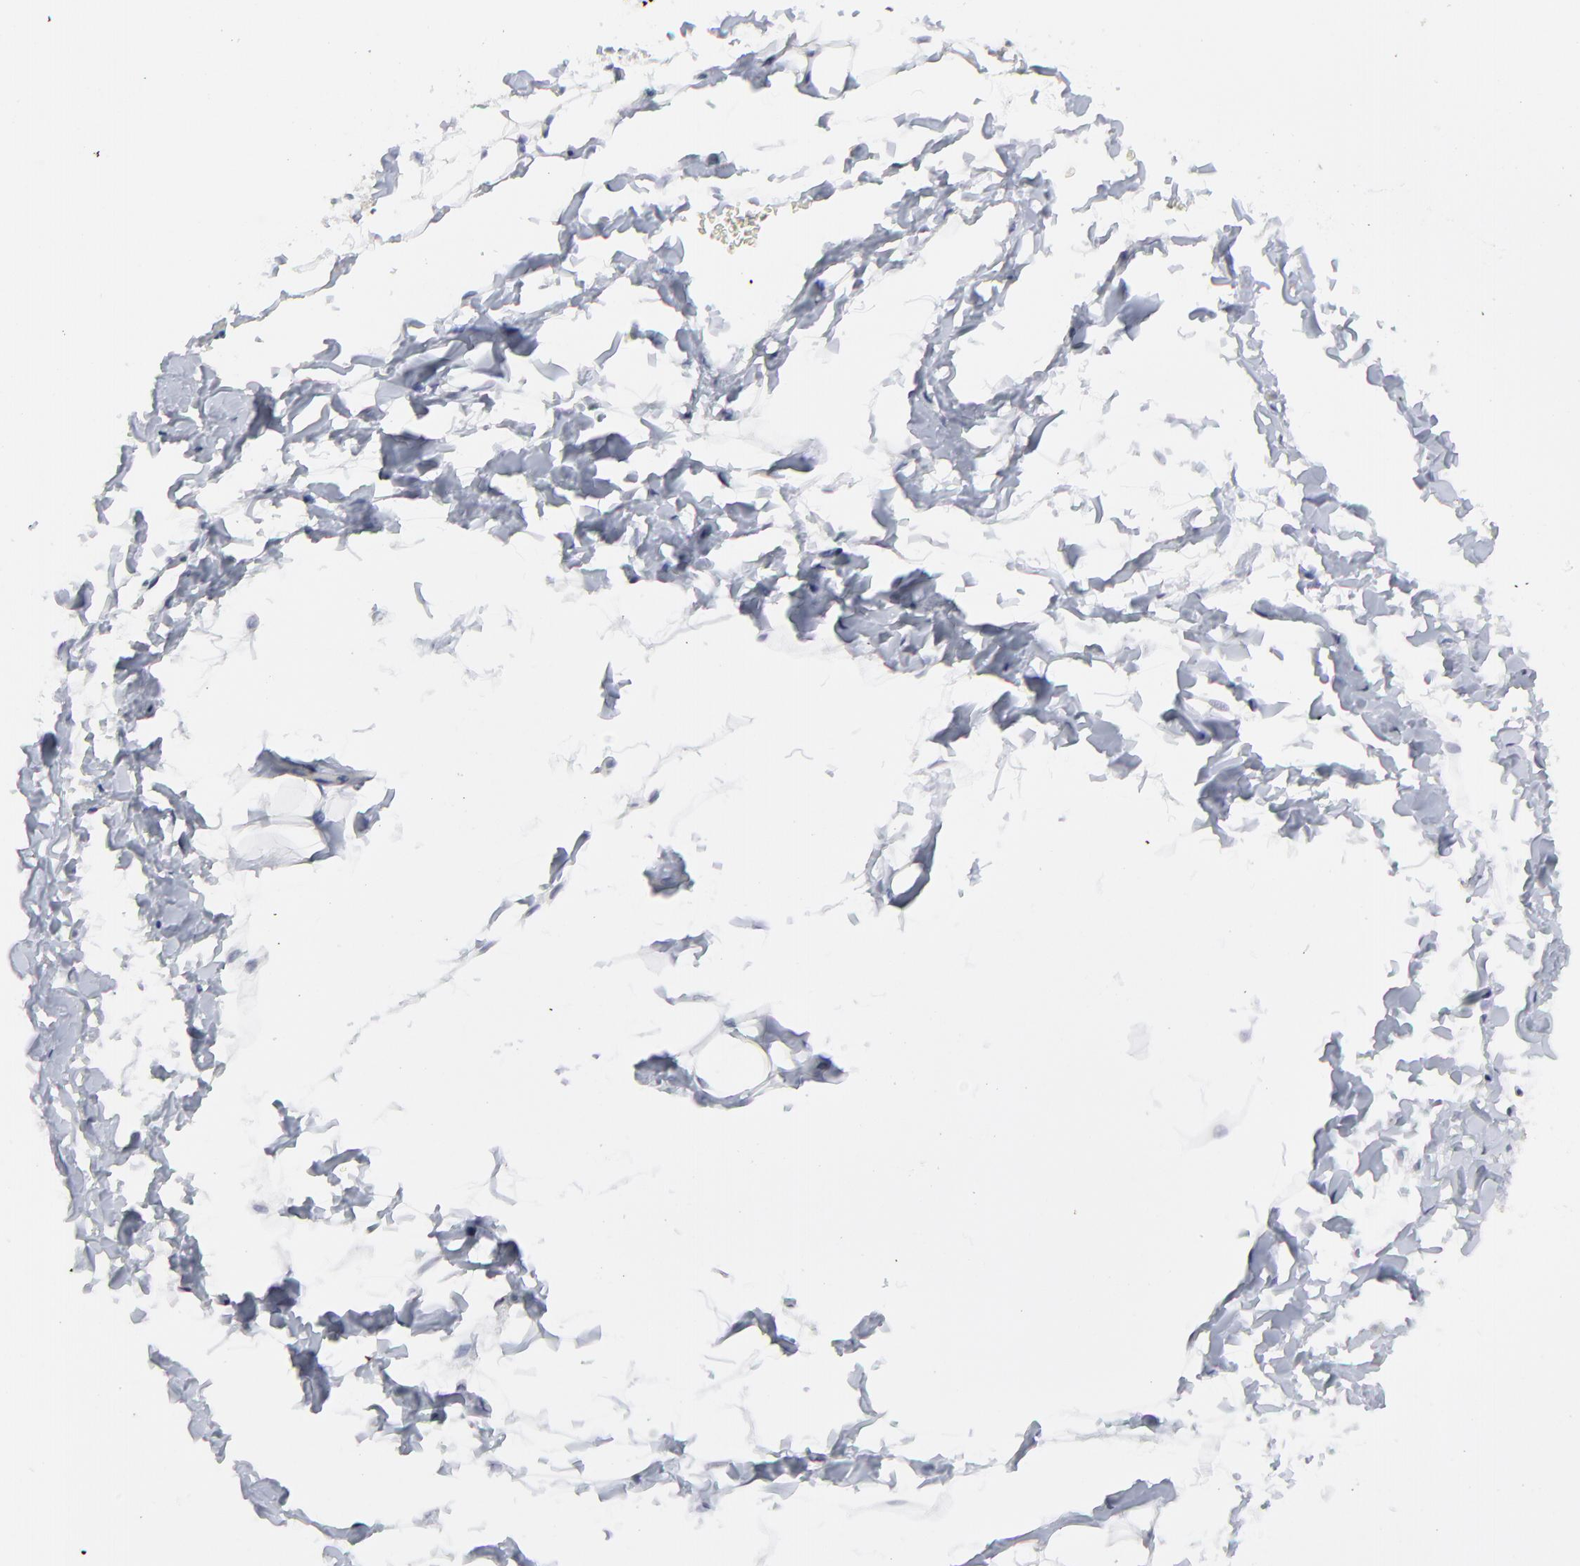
{"staining": {"intensity": "negative", "quantity": "none", "location": "none"}, "tissue": "adipose tissue", "cell_type": "Adipocytes", "image_type": "normal", "snomed": [{"axis": "morphology", "description": "Normal tissue, NOS"}, {"axis": "topography", "description": "Soft tissue"}], "caption": "An image of human adipose tissue is negative for staining in adipocytes. (DAB IHC with hematoxylin counter stain).", "gene": "NCAPH", "patient": {"sex": "male", "age": 26}}